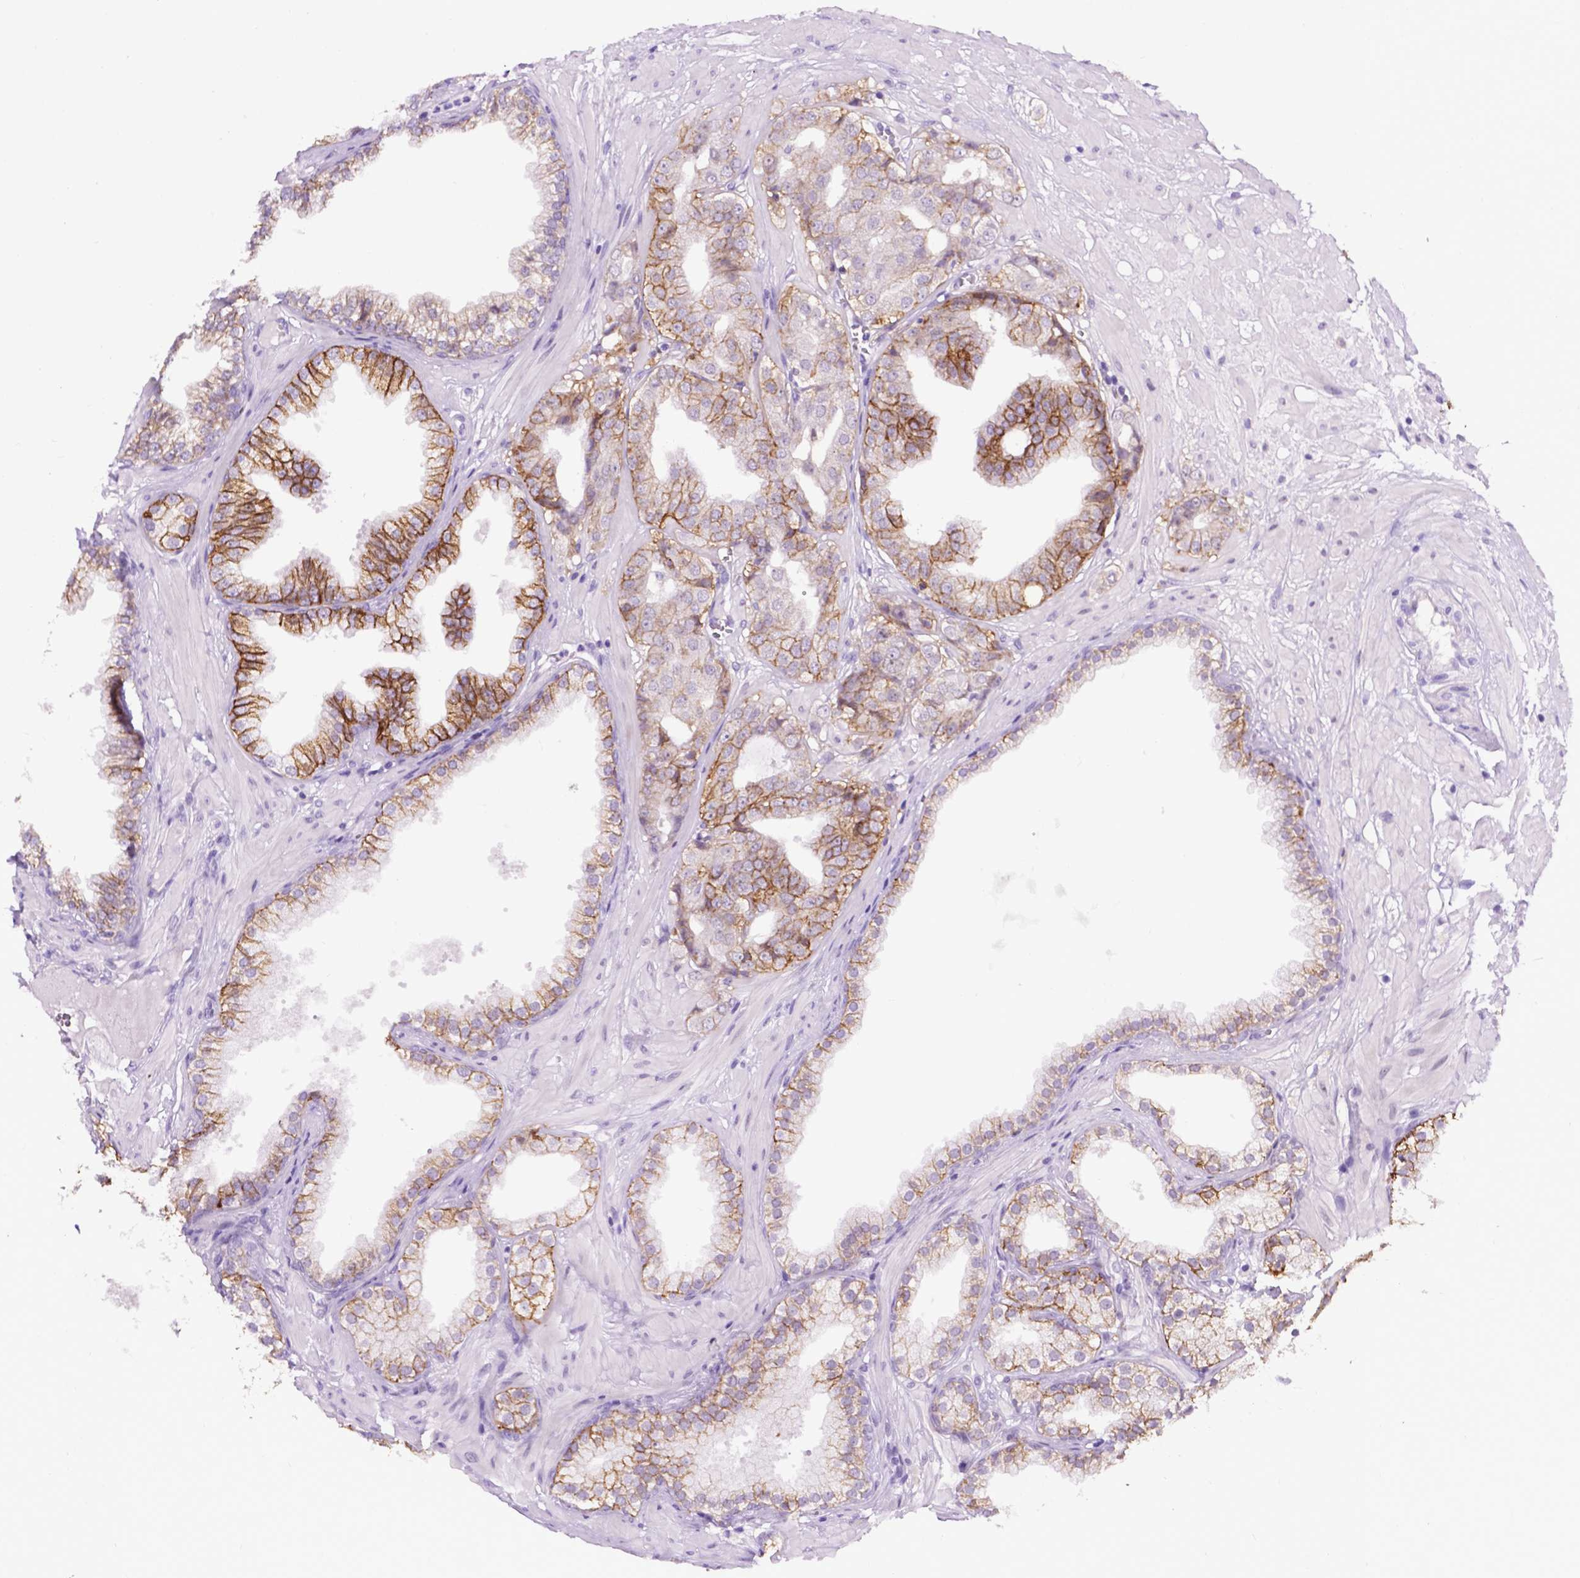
{"staining": {"intensity": "moderate", "quantity": "25%-75%", "location": "cytoplasmic/membranous"}, "tissue": "prostate cancer", "cell_type": "Tumor cells", "image_type": "cancer", "snomed": [{"axis": "morphology", "description": "Adenocarcinoma, Low grade"}, {"axis": "topography", "description": "Prostate"}], "caption": "This photomicrograph exhibits prostate cancer (adenocarcinoma (low-grade)) stained with IHC to label a protein in brown. The cytoplasmic/membranous of tumor cells show moderate positivity for the protein. Nuclei are counter-stained blue.", "gene": "TACSTD2", "patient": {"sex": "male", "age": 60}}